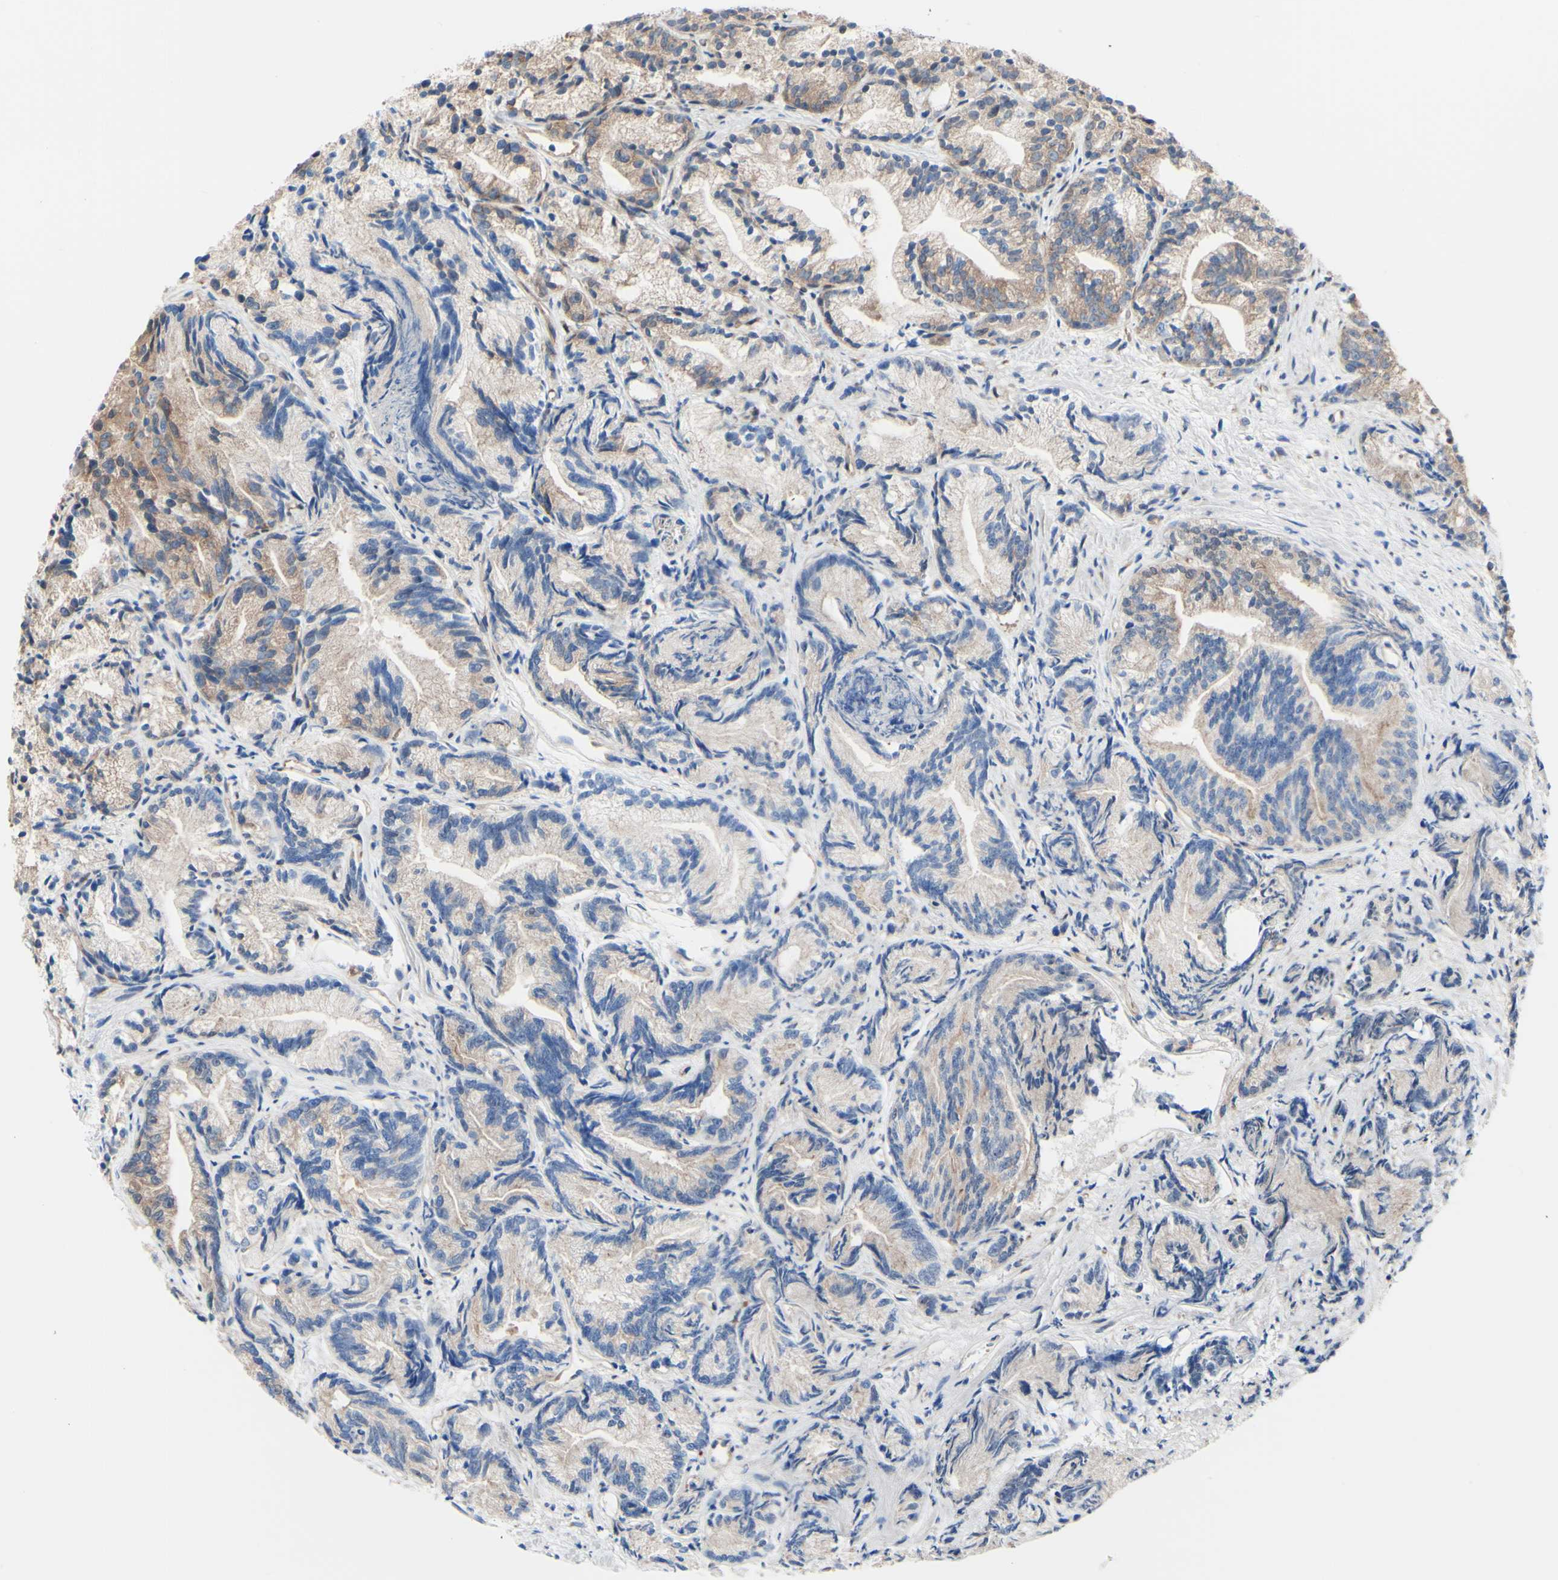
{"staining": {"intensity": "moderate", "quantity": "25%-75%", "location": "cytoplasmic/membranous"}, "tissue": "prostate cancer", "cell_type": "Tumor cells", "image_type": "cancer", "snomed": [{"axis": "morphology", "description": "Adenocarcinoma, Low grade"}, {"axis": "topography", "description": "Prostate"}], "caption": "Human prostate cancer (low-grade adenocarcinoma) stained with a protein marker shows moderate staining in tumor cells.", "gene": "LRIG3", "patient": {"sex": "male", "age": 89}}